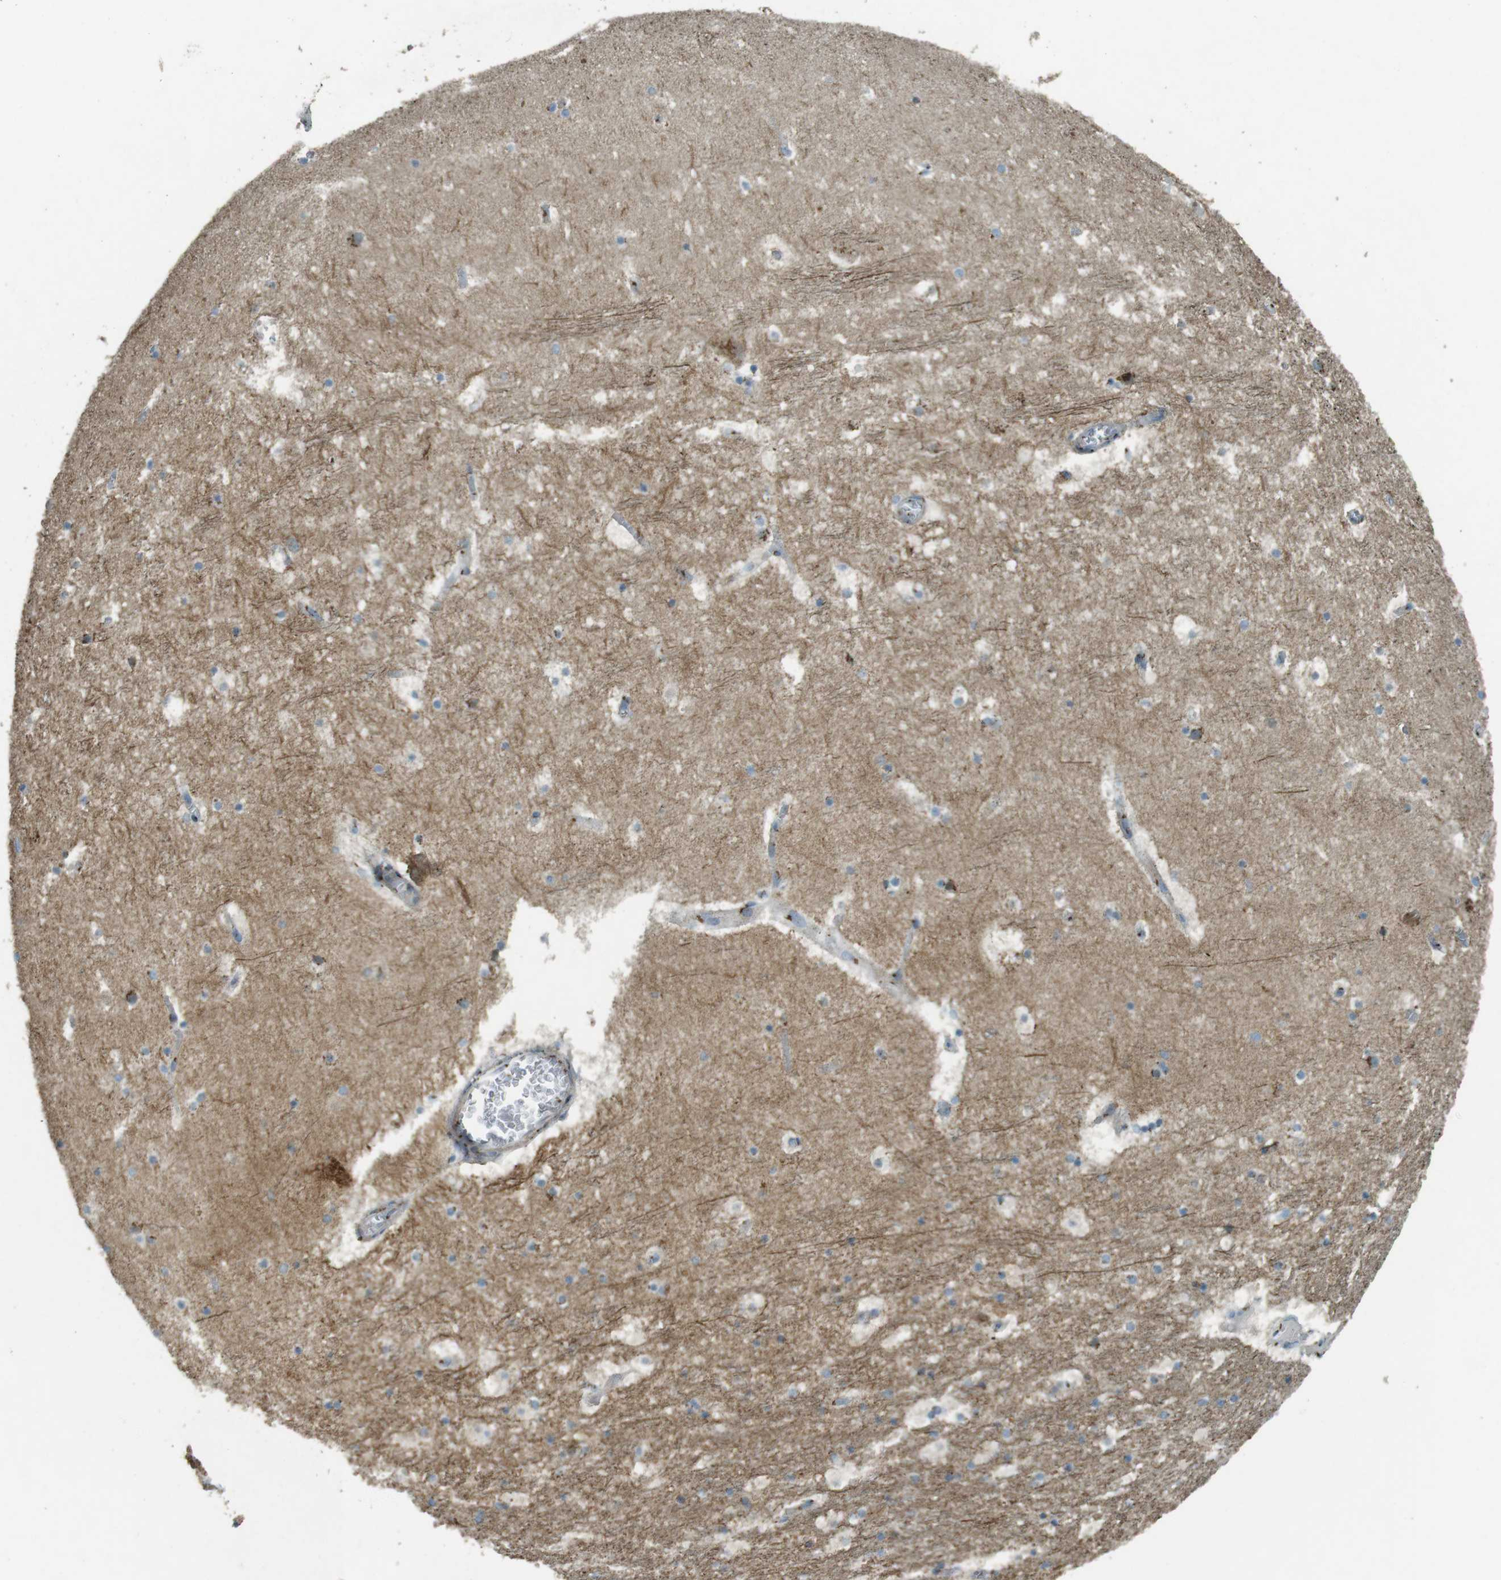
{"staining": {"intensity": "moderate", "quantity": "<25%", "location": "cytoplasmic/membranous"}, "tissue": "hippocampus", "cell_type": "Glial cells", "image_type": "normal", "snomed": [{"axis": "morphology", "description": "Normal tissue, NOS"}, {"axis": "topography", "description": "Hippocampus"}], "caption": "Moderate cytoplasmic/membranous positivity for a protein is seen in about <25% of glial cells of unremarkable hippocampus using immunohistochemistry.", "gene": "TMEM115", "patient": {"sex": "male", "age": 45}}